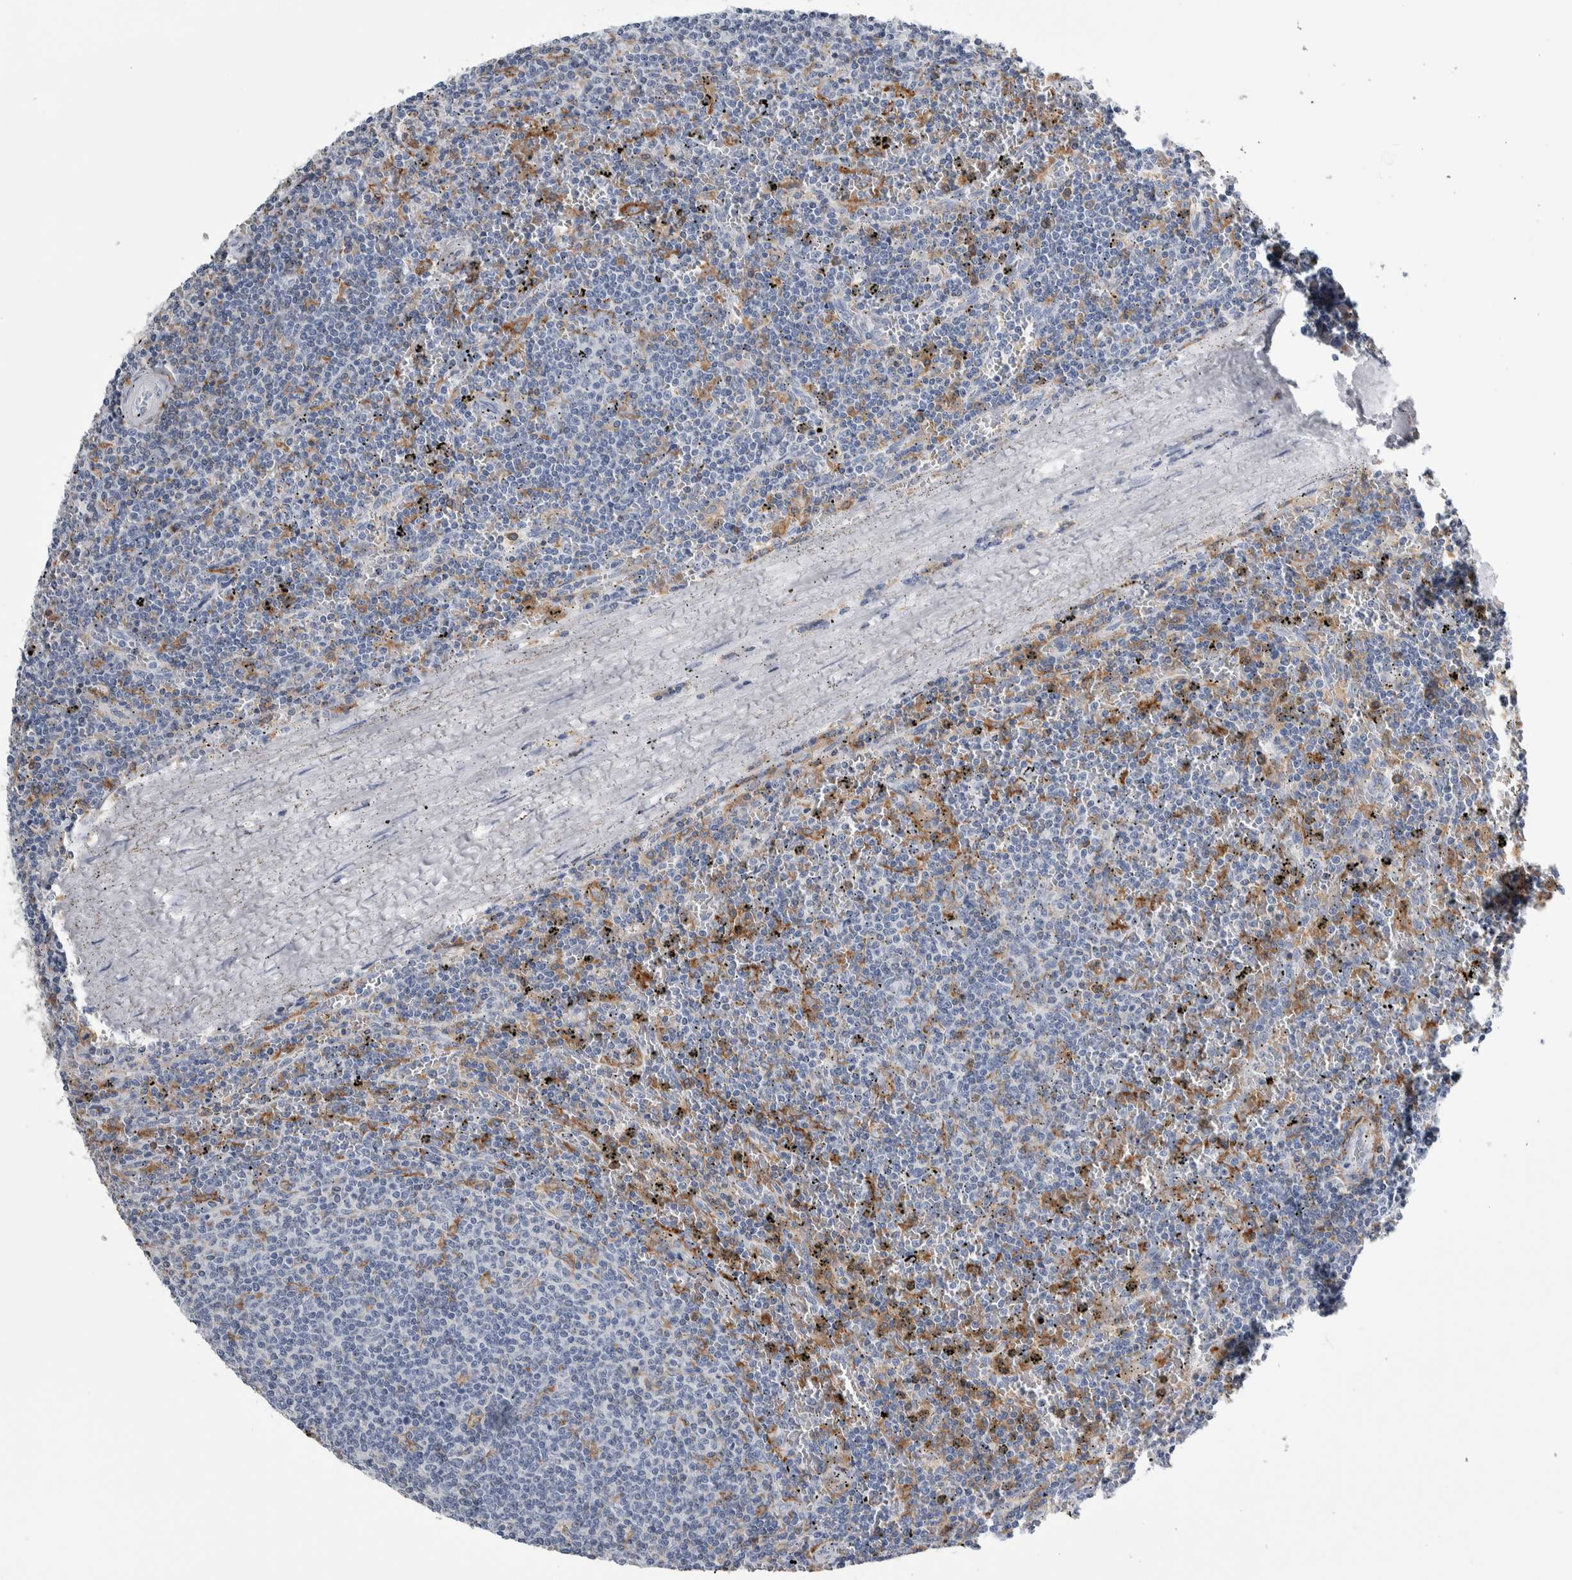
{"staining": {"intensity": "negative", "quantity": "none", "location": "none"}, "tissue": "lymphoma", "cell_type": "Tumor cells", "image_type": "cancer", "snomed": [{"axis": "morphology", "description": "Malignant lymphoma, non-Hodgkin's type, Low grade"}, {"axis": "topography", "description": "Spleen"}], "caption": "High magnification brightfield microscopy of lymphoma stained with DAB (brown) and counterstained with hematoxylin (blue): tumor cells show no significant staining. (DAB (3,3'-diaminobenzidine) immunohistochemistry (IHC) with hematoxylin counter stain).", "gene": "SKAP2", "patient": {"sex": "female", "age": 50}}